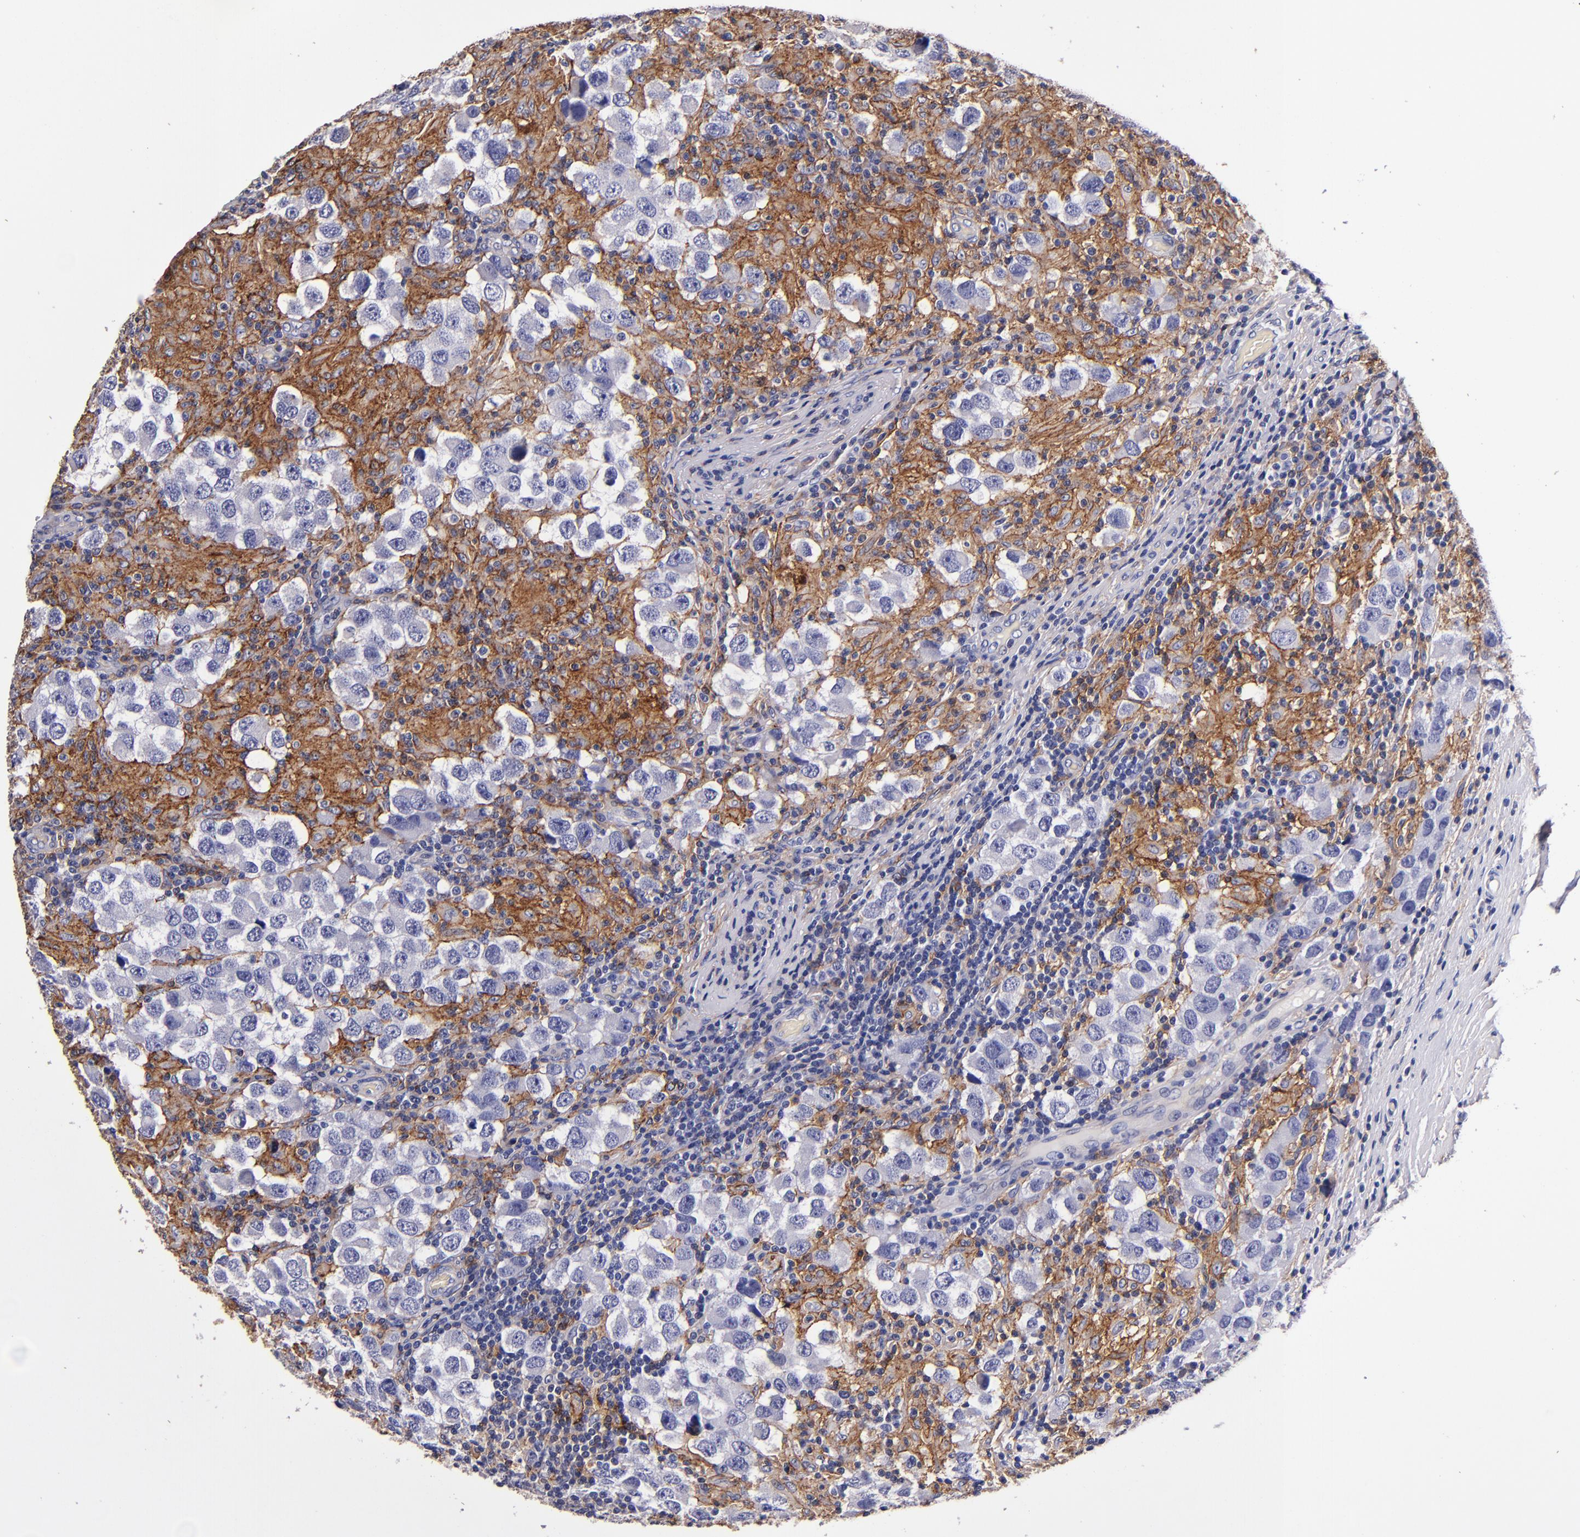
{"staining": {"intensity": "negative", "quantity": "none", "location": "none"}, "tissue": "testis cancer", "cell_type": "Tumor cells", "image_type": "cancer", "snomed": [{"axis": "morphology", "description": "Carcinoma, Embryonal, NOS"}, {"axis": "topography", "description": "Testis"}], "caption": "The immunohistochemistry image has no significant staining in tumor cells of testis embryonal carcinoma tissue. The staining is performed using DAB brown chromogen with nuclei counter-stained in using hematoxylin.", "gene": "SIRPA", "patient": {"sex": "male", "age": 21}}